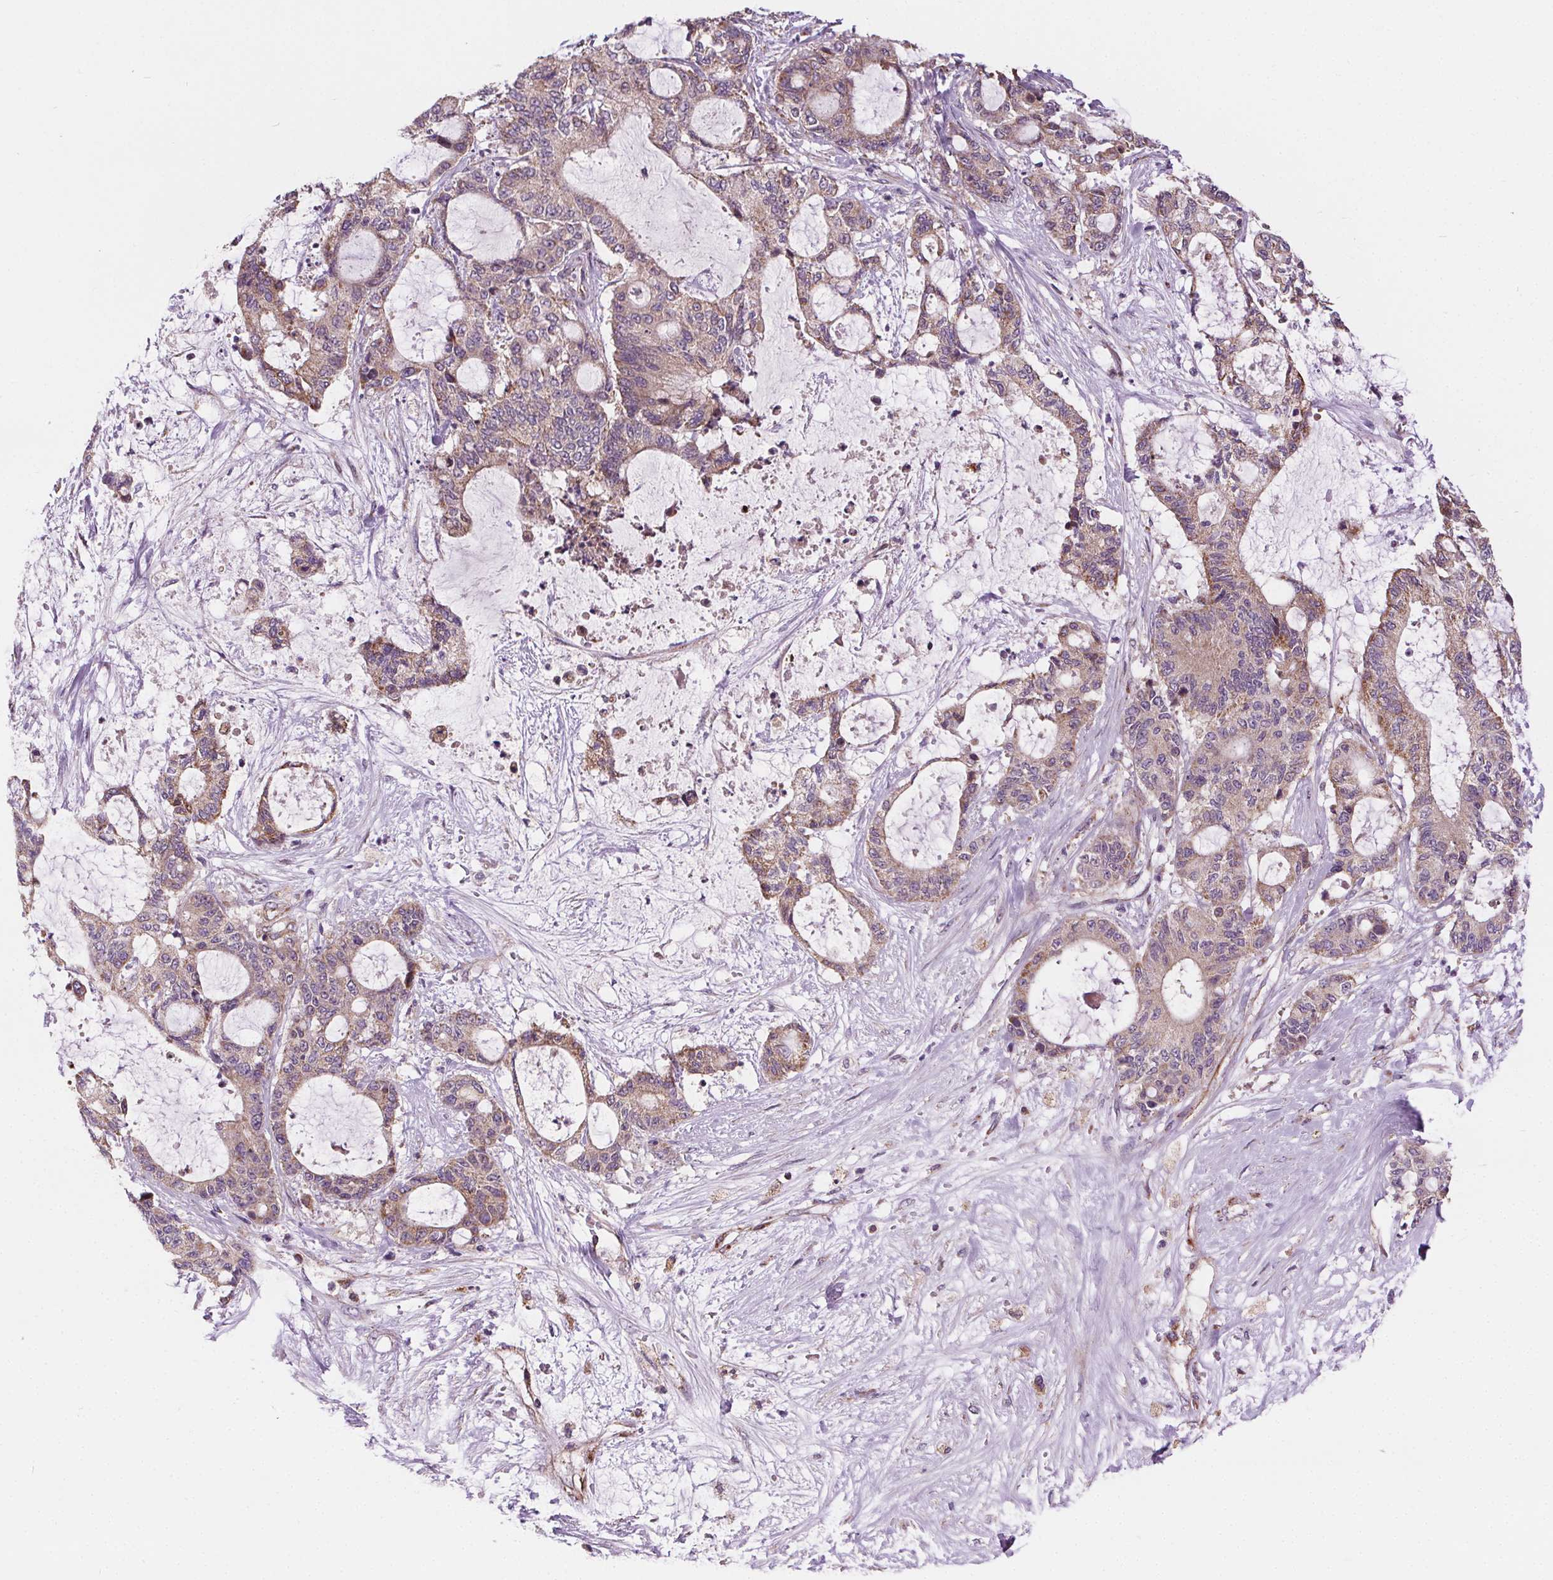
{"staining": {"intensity": "moderate", "quantity": "<25%", "location": "cytoplasmic/membranous"}, "tissue": "liver cancer", "cell_type": "Tumor cells", "image_type": "cancer", "snomed": [{"axis": "morphology", "description": "Normal tissue, NOS"}, {"axis": "morphology", "description": "Cholangiocarcinoma"}, {"axis": "topography", "description": "Liver"}, {"axis": "topography", "description": "Peripheral nerve tissue"}], "caption": "Moderate cytoplasmic/membranous protein expression is present in about <25% of tumor cells in liver cancer (cholangiocarcinoma).", "gene": "GOLT1B", "patient": {"sex": "female", "age": 73}}